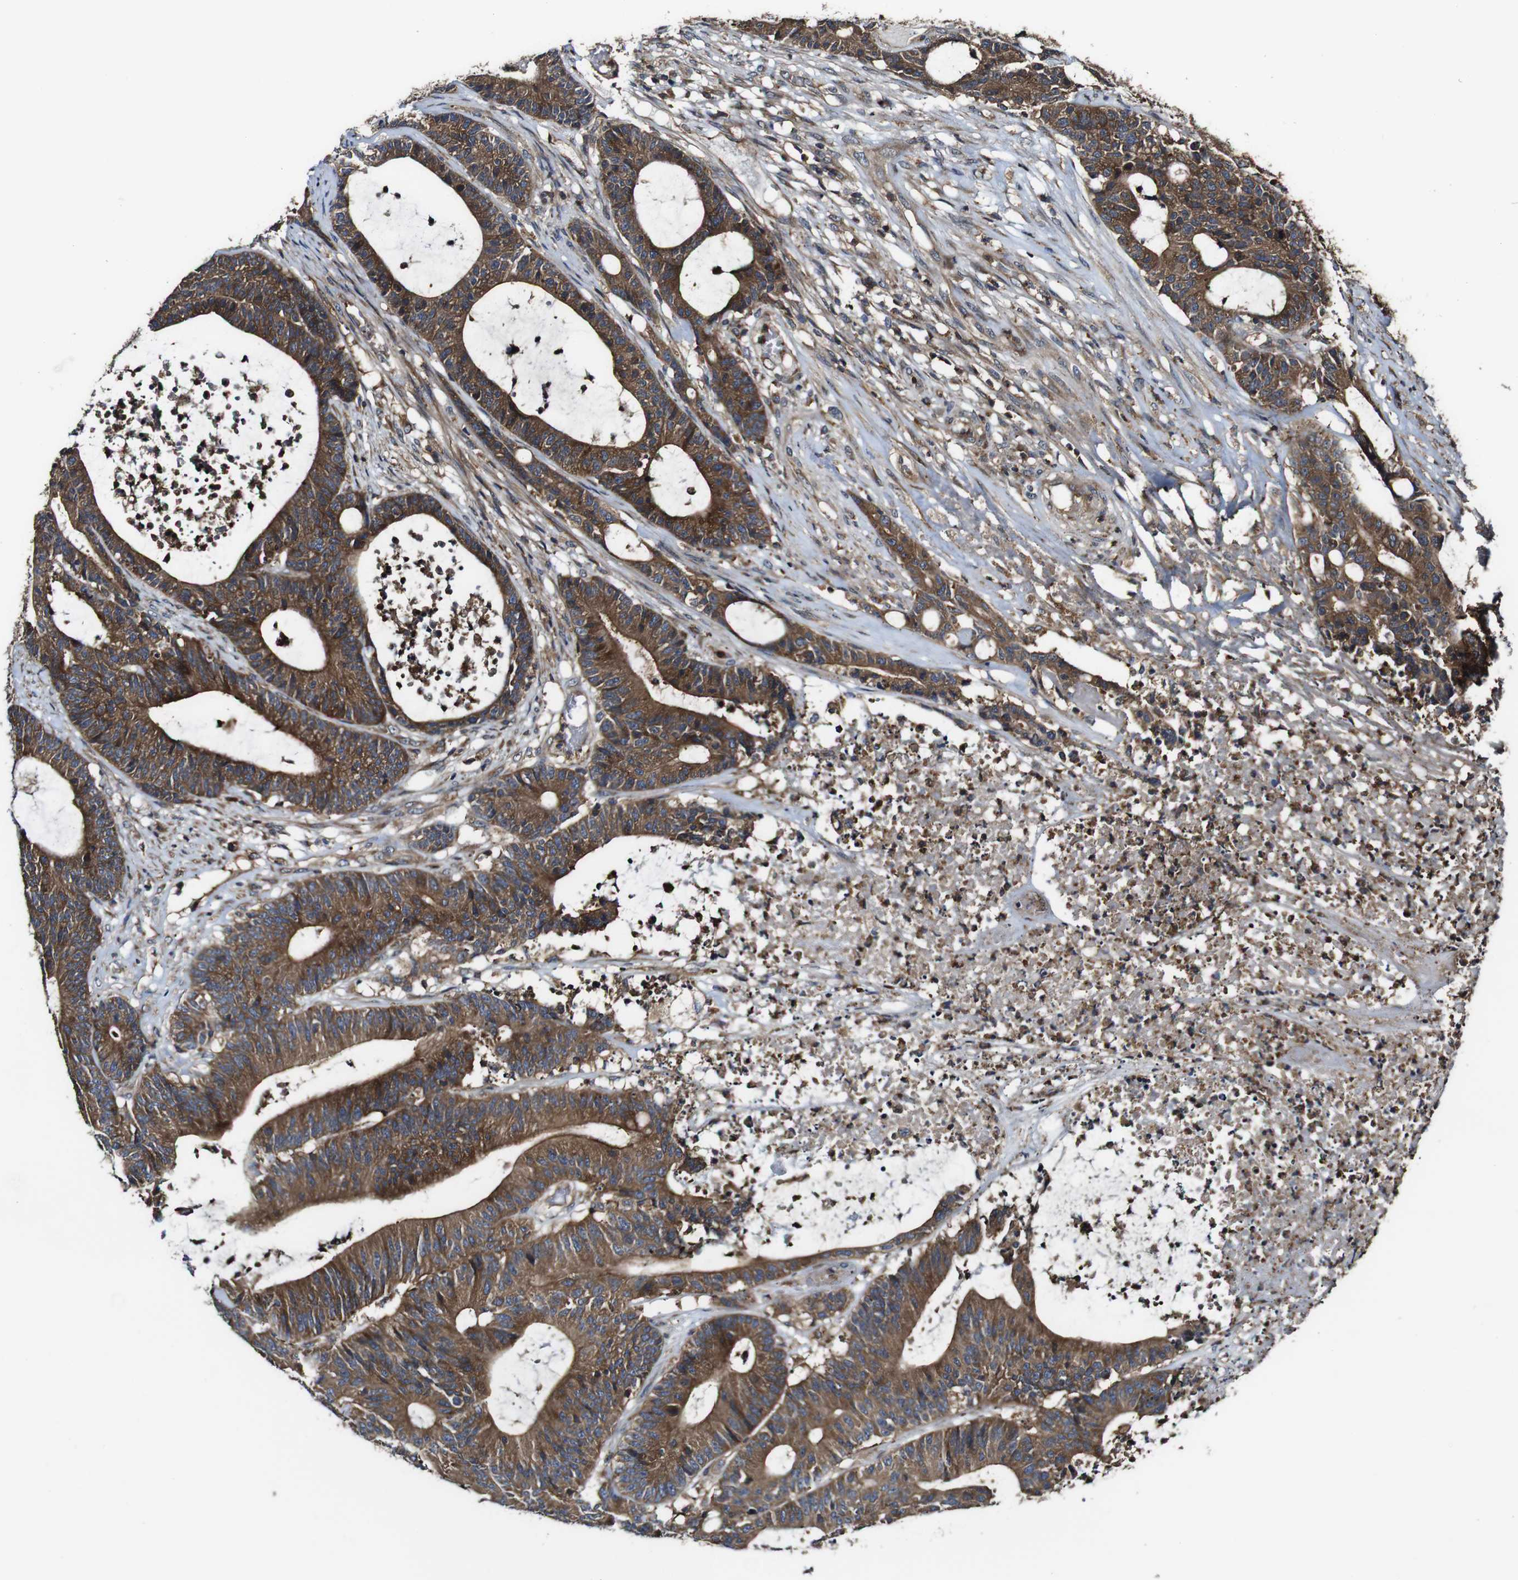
{"staining": {"intensity": "strong", "quantity": ">75%", "location": "cytoplasmic/membranous"}, "tissue": "colorectal cancer", "cell_type": "Tumor cells", "image_type": "cancer", "snomed": [{"axis": "morphology", "description": "Adenocarcinoma, NOS"}, {"axis": "topography", "description": "Colon"}], "caption": "Protein analysis of colorectal cancer (adenocarcinoma) tissue demonstrates strong cytoplasmic/membranous staining in about >75% of tumor cells. Using DAB (3,3'-diaminobenzidine) (brown) and hematoxylin (blue) stains, captured at high magnification using brightfield microscopy.", "gene": "TNIK", "patient": {"sex": "female", "age": 84}}